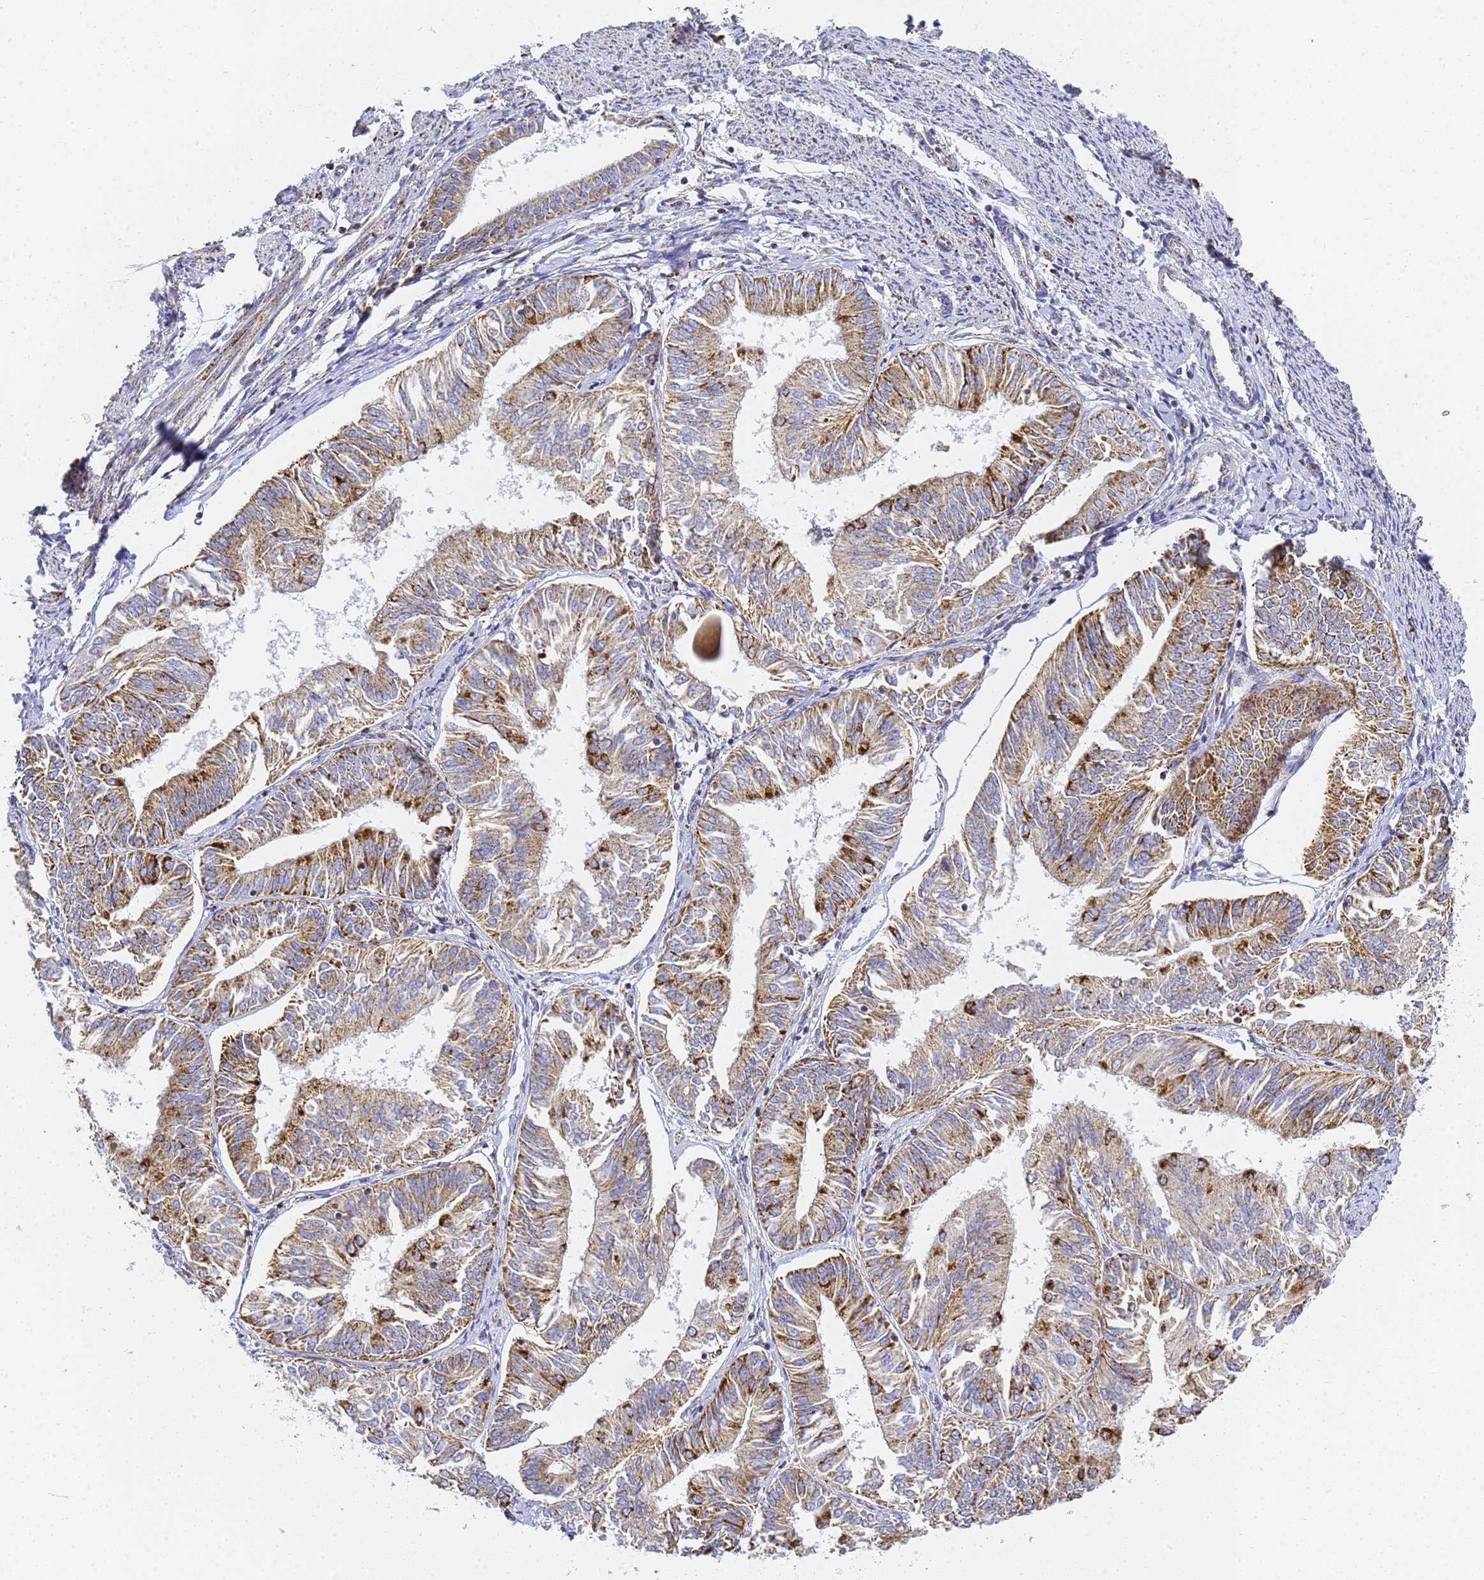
{"staining": {"intensity": "moderate", "quantity": ">75%", "location": "cytoplasmic/membranous"}, "tissue": "endometrial cancer", "cell_type": "Tumor cells", "image_type": "cancer", "snomed": [{"axis": "morphology", "description": "Adenocarcinoma, NOS"}, {"axis": "topography", "description": "Endometrium"}], "caption": "Endometrial adenocarcinoma stained with a brown dye shows moderate cytoplasmic/membranous positive positivity in about >75% of tumor cells.", "gene": "CNIH4", "patient": {"sex": "female", "age": 58}}